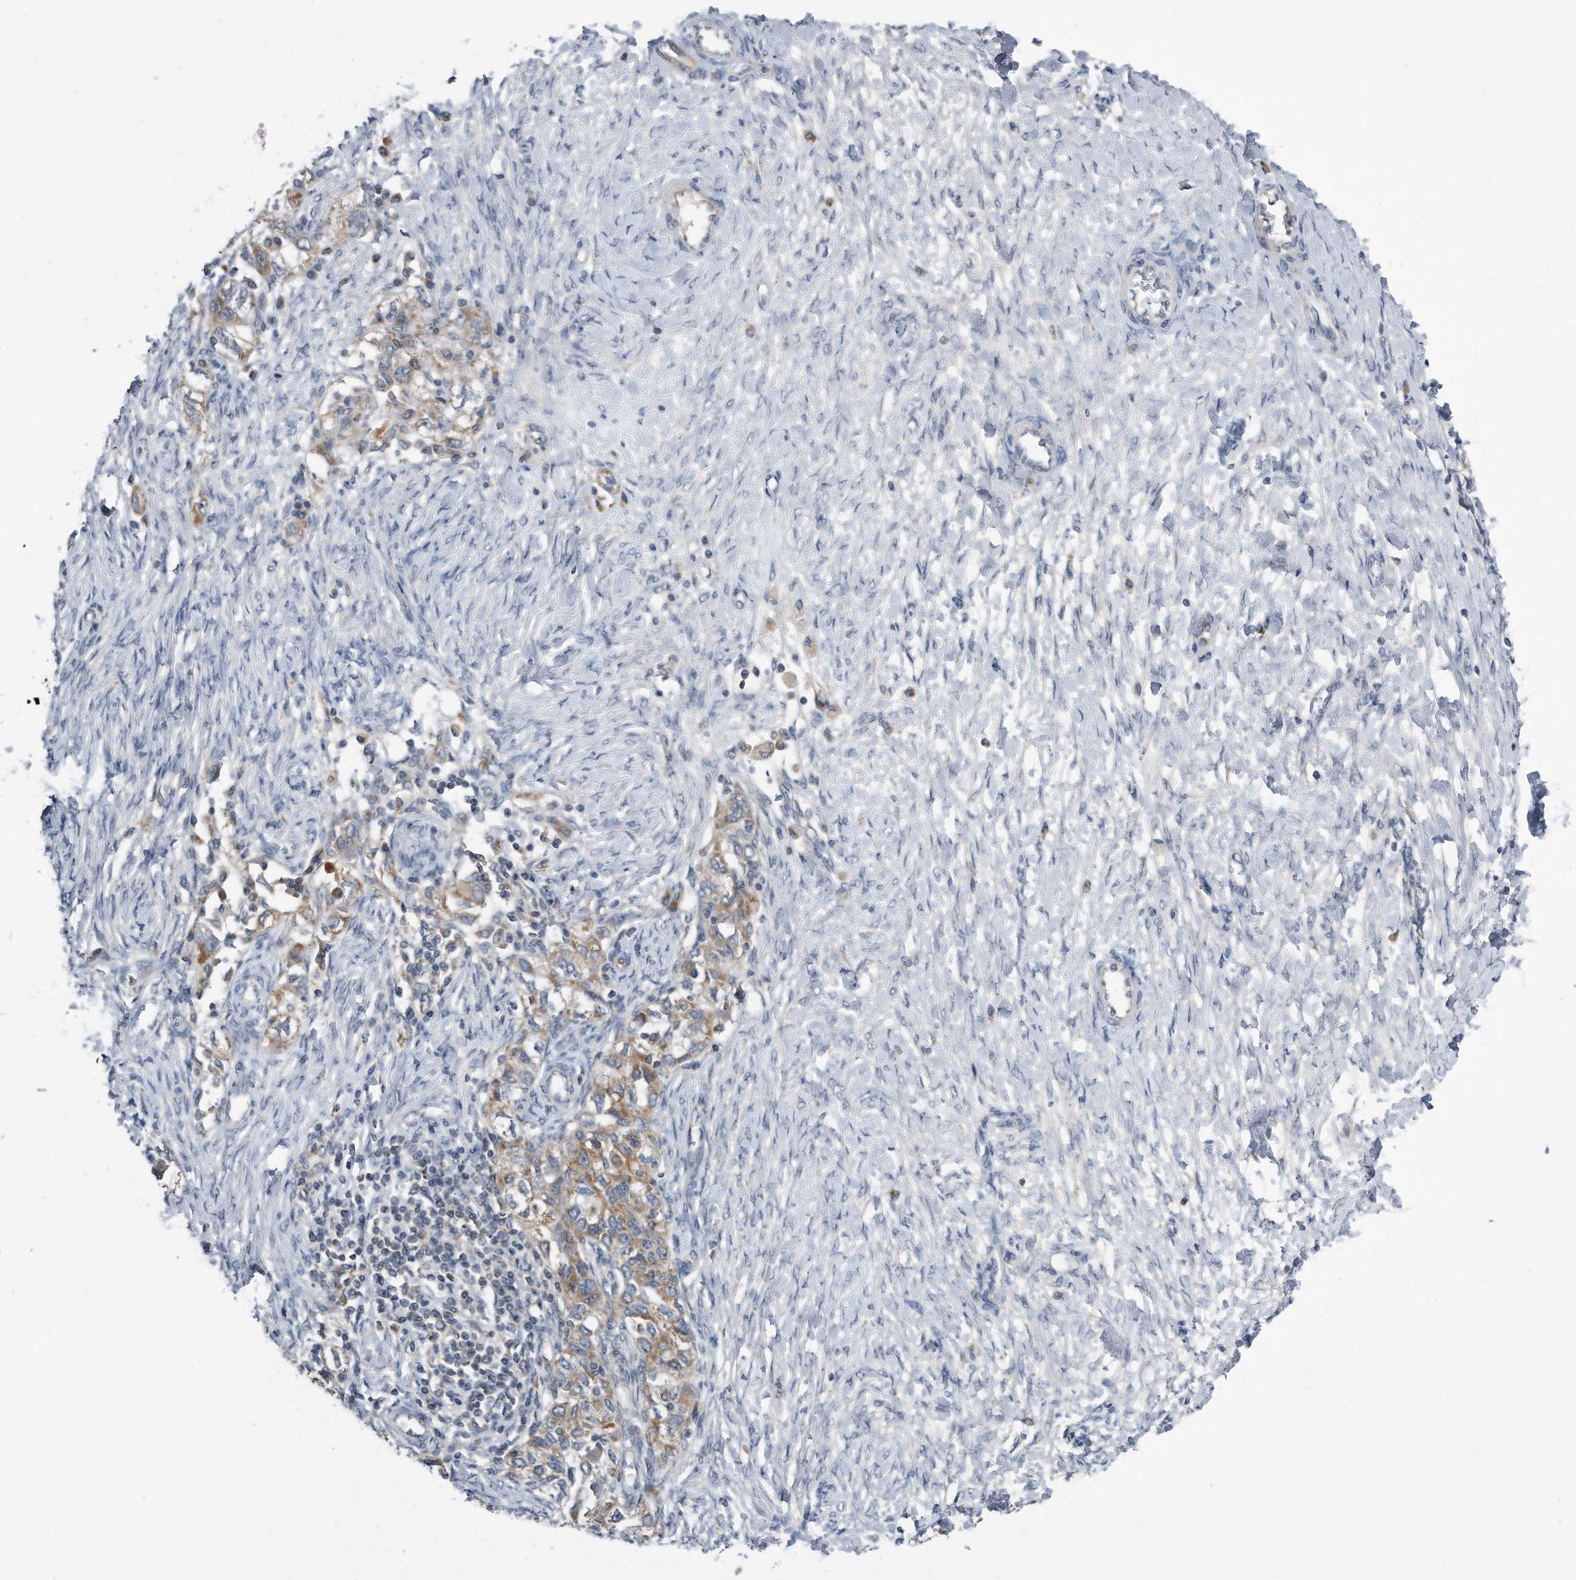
{"staining": {"intensity": "moderate", "quantity": "25%-75%", "location": "cytoplasmic/membranous"}, "tissue": "ovarian cancer", "cell_type": "Tumor cells", "image_type": "cancer", "snomed": [{"axis": "morphology", "description": "Carcinoma, NOS"}, {"axis": "morphology", "description": "Cystadenocarcinoma, serous, NOS"}, {"axis": "topography", "description": "Ovary"}], "caption": "IHC (DAB (3,3'-diaminobenzidine)) staining of ovarian cancer reveals moderate cytoplasmic/membranous protein expression in about 25%-75% of tumor cells.", "gene": "LYRM4", "patient": {"sex": "female", "age": 69}}